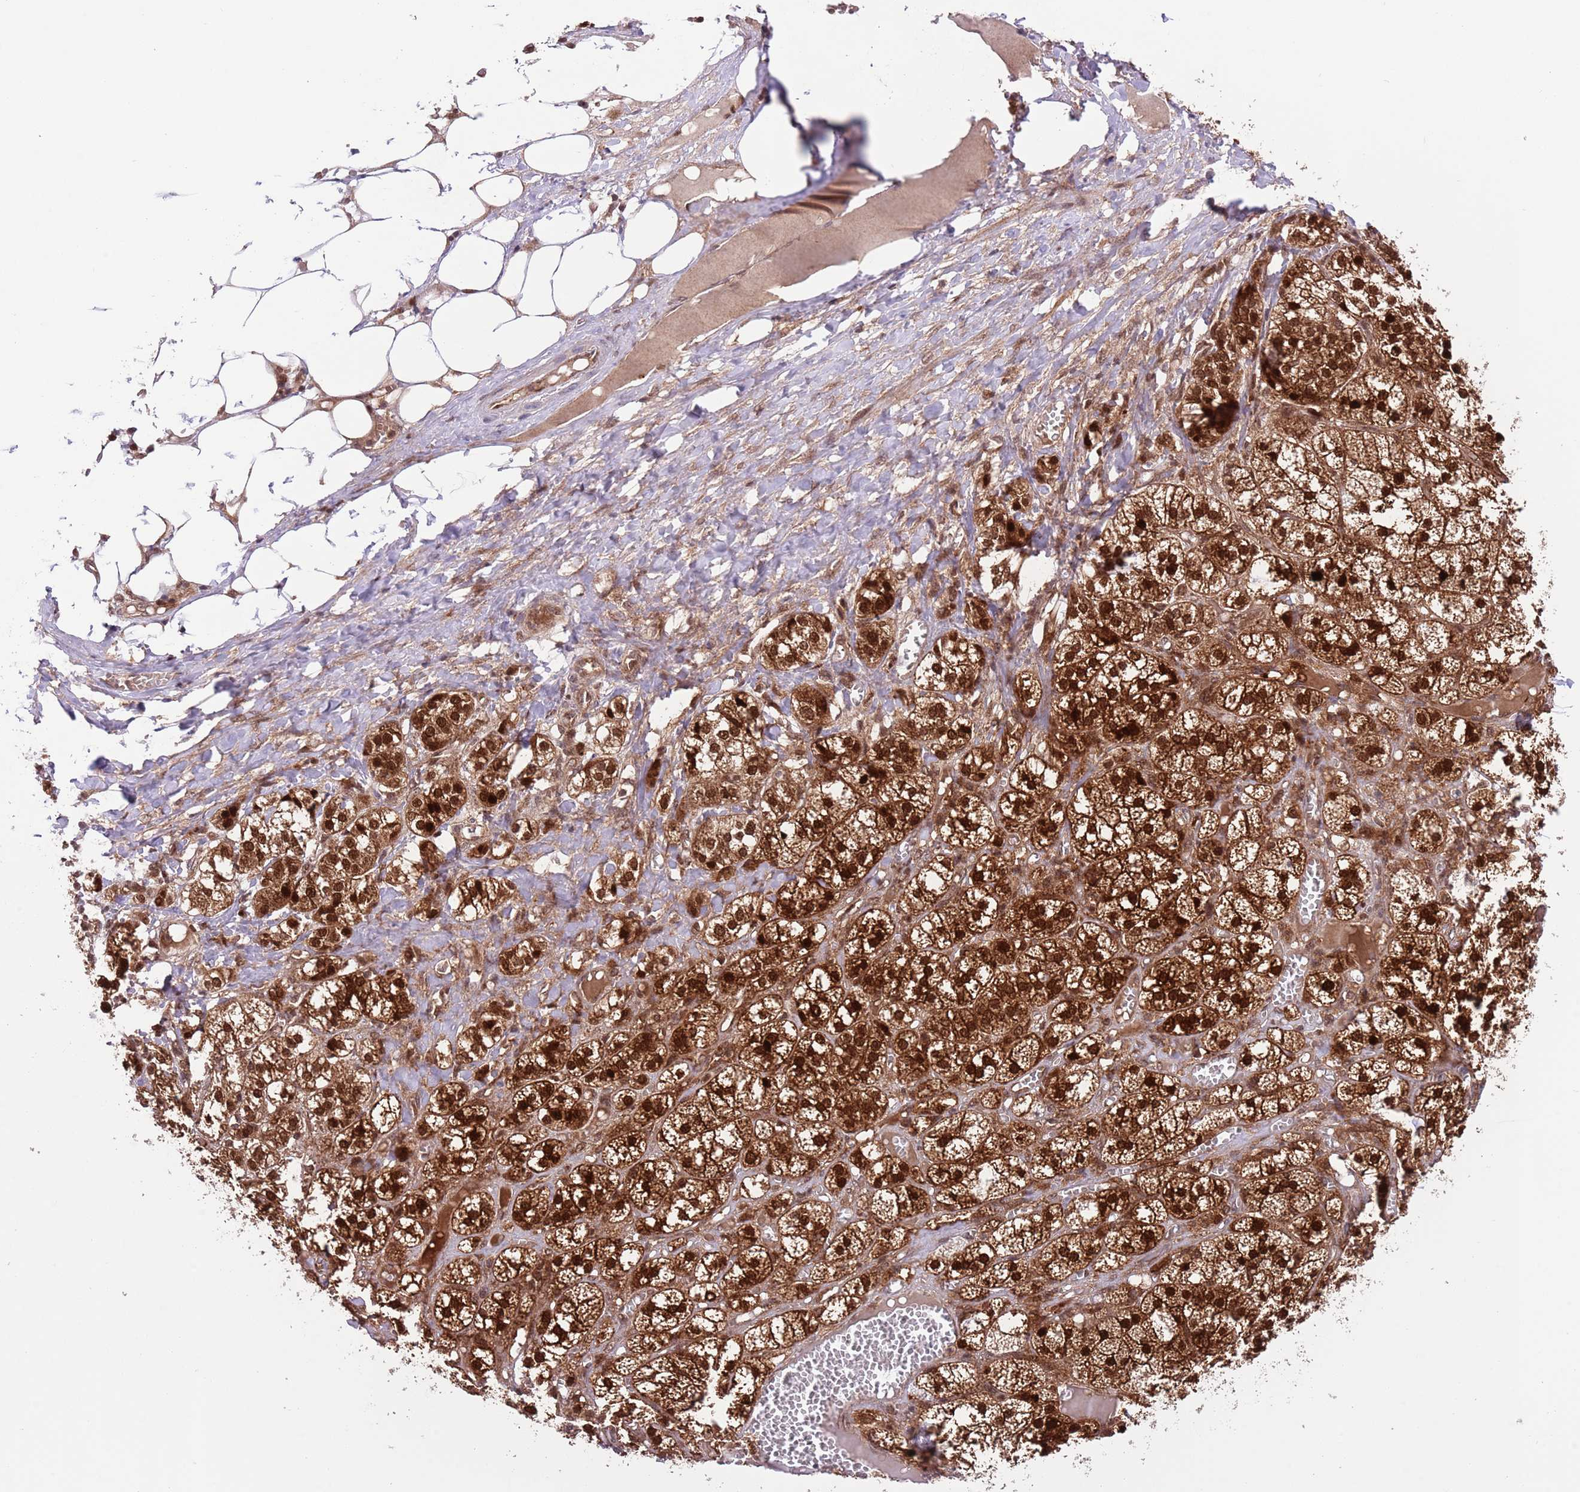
{"staining": {"intensity": "strong", "quantity": ">75%", "location": "cytoplasmic/membranous,nuclear"}, "tissue": "adrenal gland", "cell_type": "Glandular cells", "image_type": "normal", "snomed": [{"axis": "morphology", "description": "Normal tissue, NOS"}, {"axis": "topography", "description": "Adrenal gland"}], "caption": "The image exhibits immunohistochemical staining of normal adrenal gland. There is strong cytoplasmic/membranous,nuclear staining is identified in approximately >75% of glandular cells. Immunohistochemistry (ihc) stains the protein in brown and the nuclei are stained blue.", "gene": "HDHD2", "patient": {"sex": "female", "age": 61}}